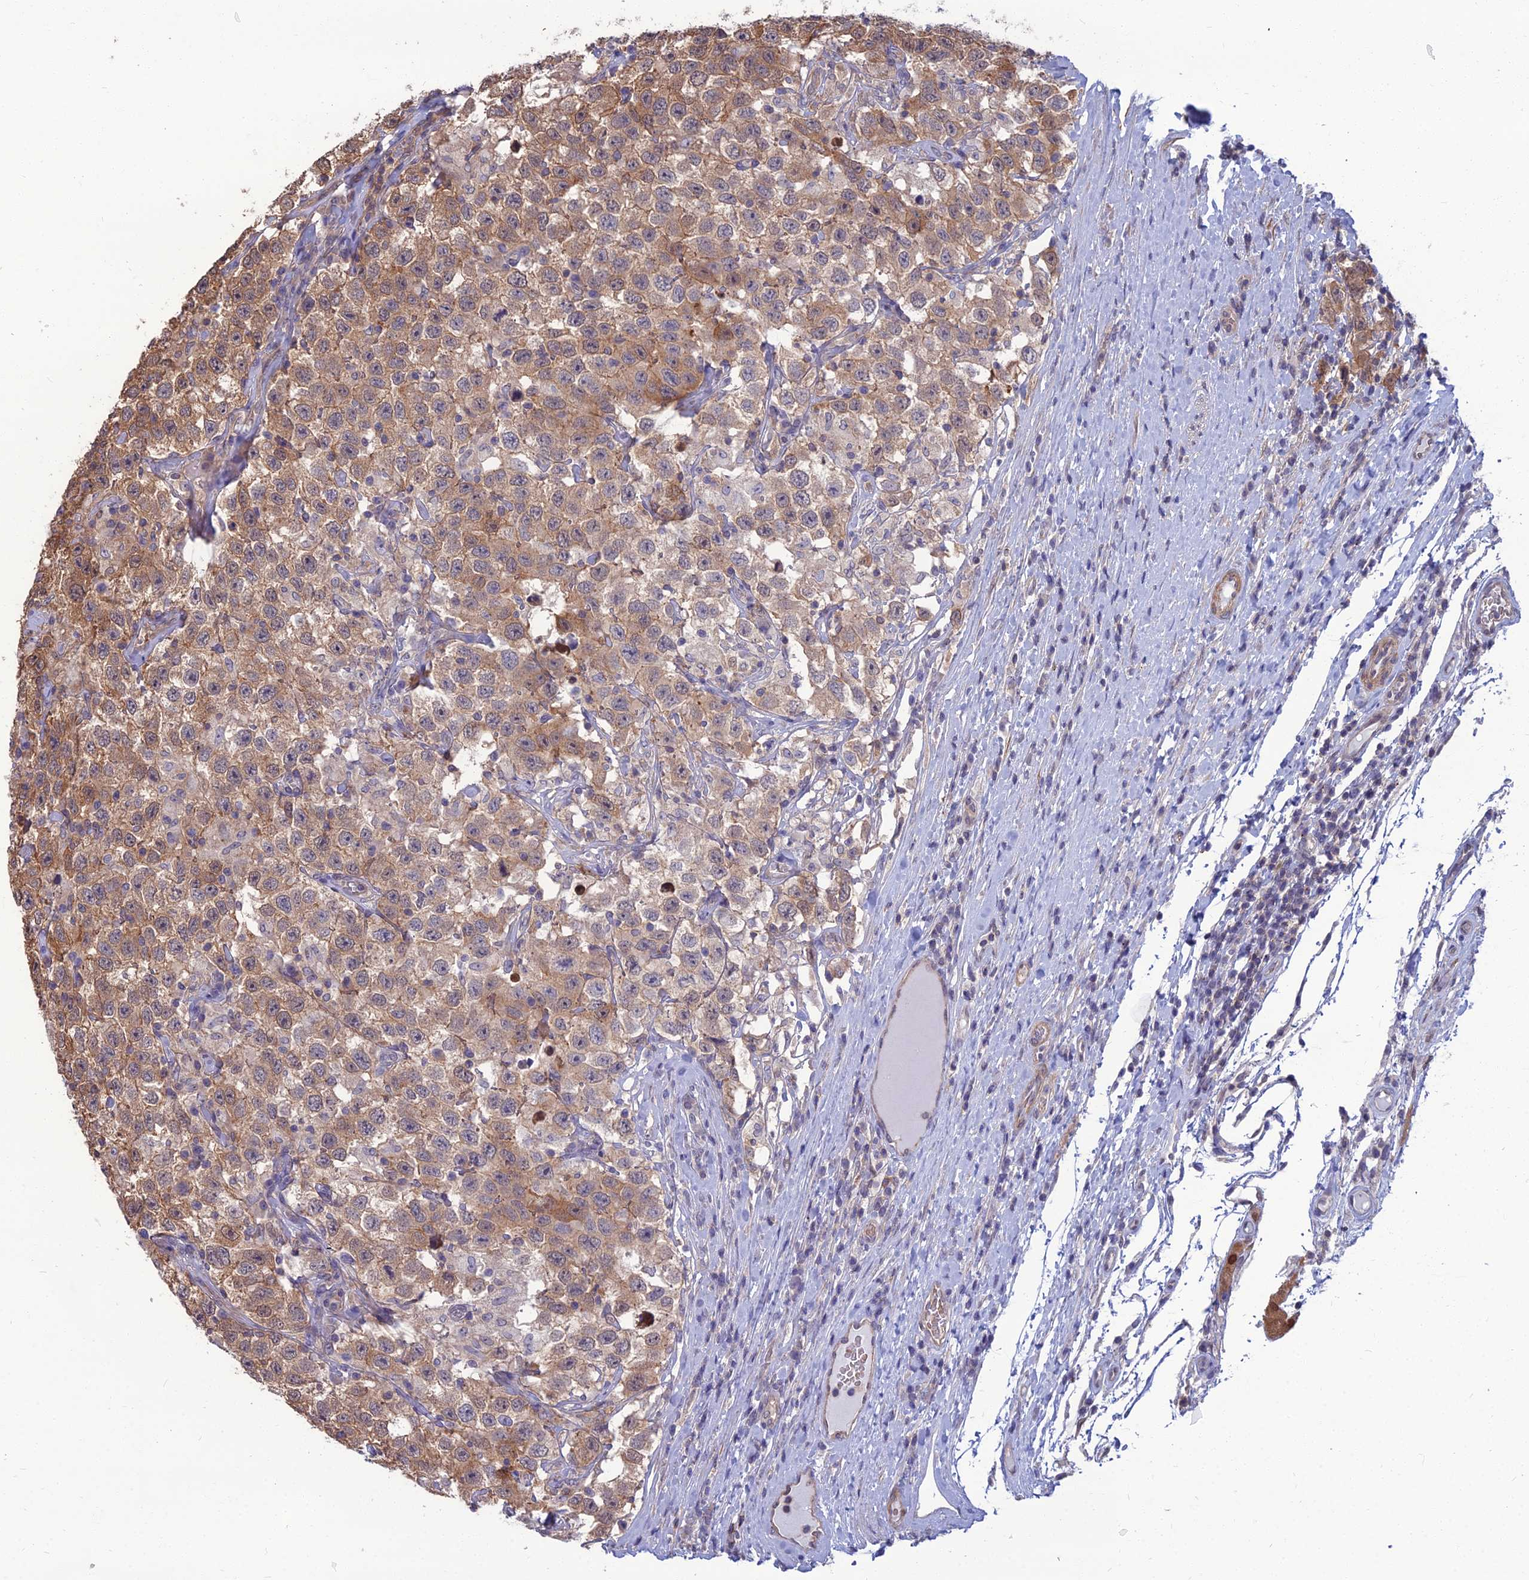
{"staining": {"intensity": "moderate", "quantity": ">75%", "location": "cytoplasmic/membranous"}, "tissue": "testis cancer", "cell_type": "Tumor cells", "image_type": "cancer", "snomed": [{"axis": "morphology", "description": "Seminoma, NOS"}, {"axis": "topography", "description": "Testis"}], "caption": "IHC staining of testis seminoma, which reveals medium levels of moderate cytoplasmic/membranous staining in about >75% of tumor cells indicating moderate cytoplasmic/membranous protein positivity. The staining was performed using DAB (3,3'-diaminobenzidine) (brown) for protein detection and nuclei were counterstained in hematoxylin (blue).", "gene": "OPA3", "patient": {"sex": "male", "age": 41}}